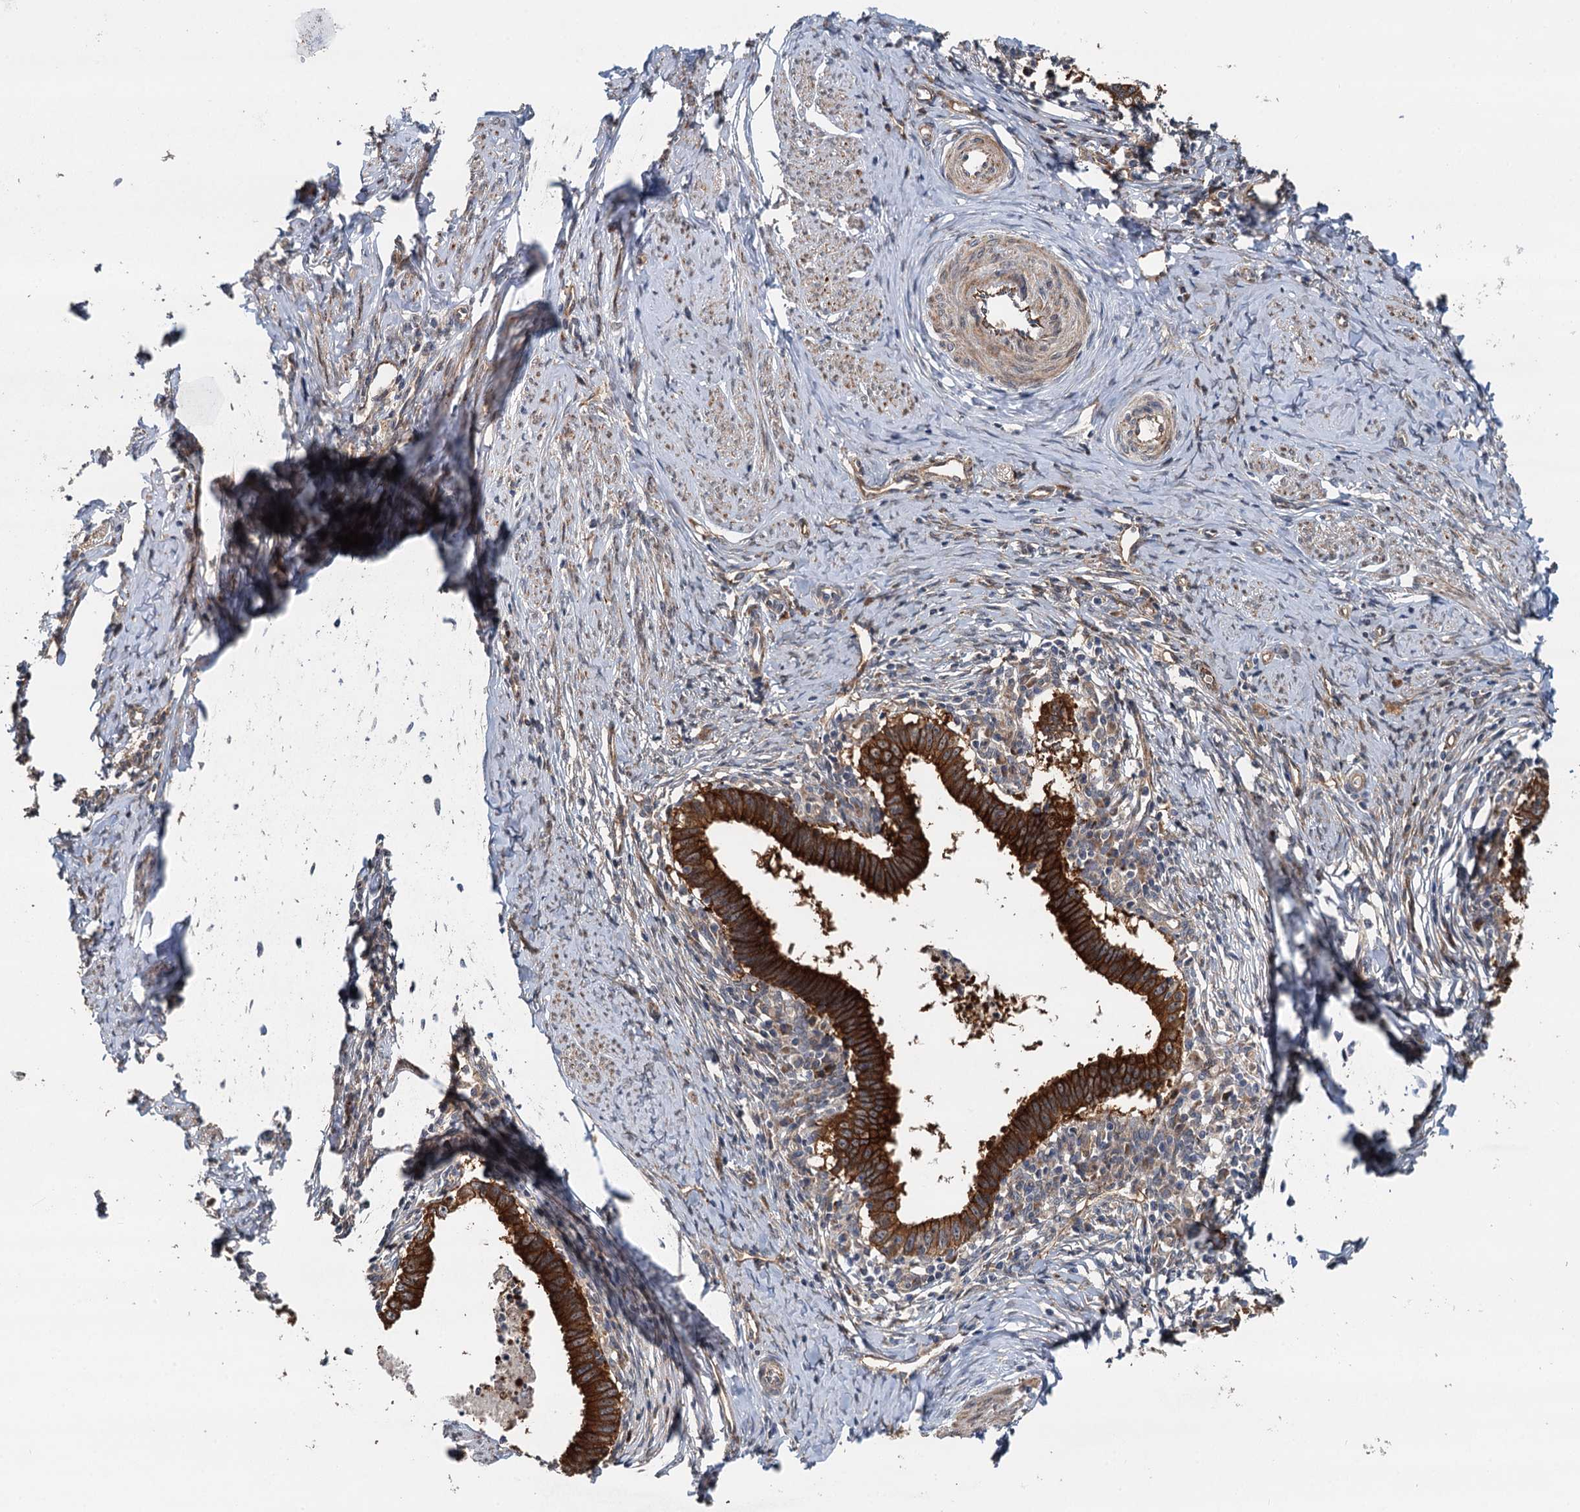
{"staining": {"intensity": "strong", "quantity": ">75%", "location": "cytoplasmic/membranous"}, "tissue": "cervical cancer", "cell_type": "Tumor cells", "image_type": "cancer", "snomed": [{"axis": "morphology", "description": "Adenocarcinoma, NOS"}, {"axis": "topography", "description": "Cervix"}], "caption": "DAB (3,3'-diaminobenzidine) immunohistochemical staining of cervical adenocarcinoma reveals strong cytoplasmic/membranous protein positivity in approximately >75% of tumor cells.", "gene": "LRRK2", "patient": {"sex": "female", "age": 36}}